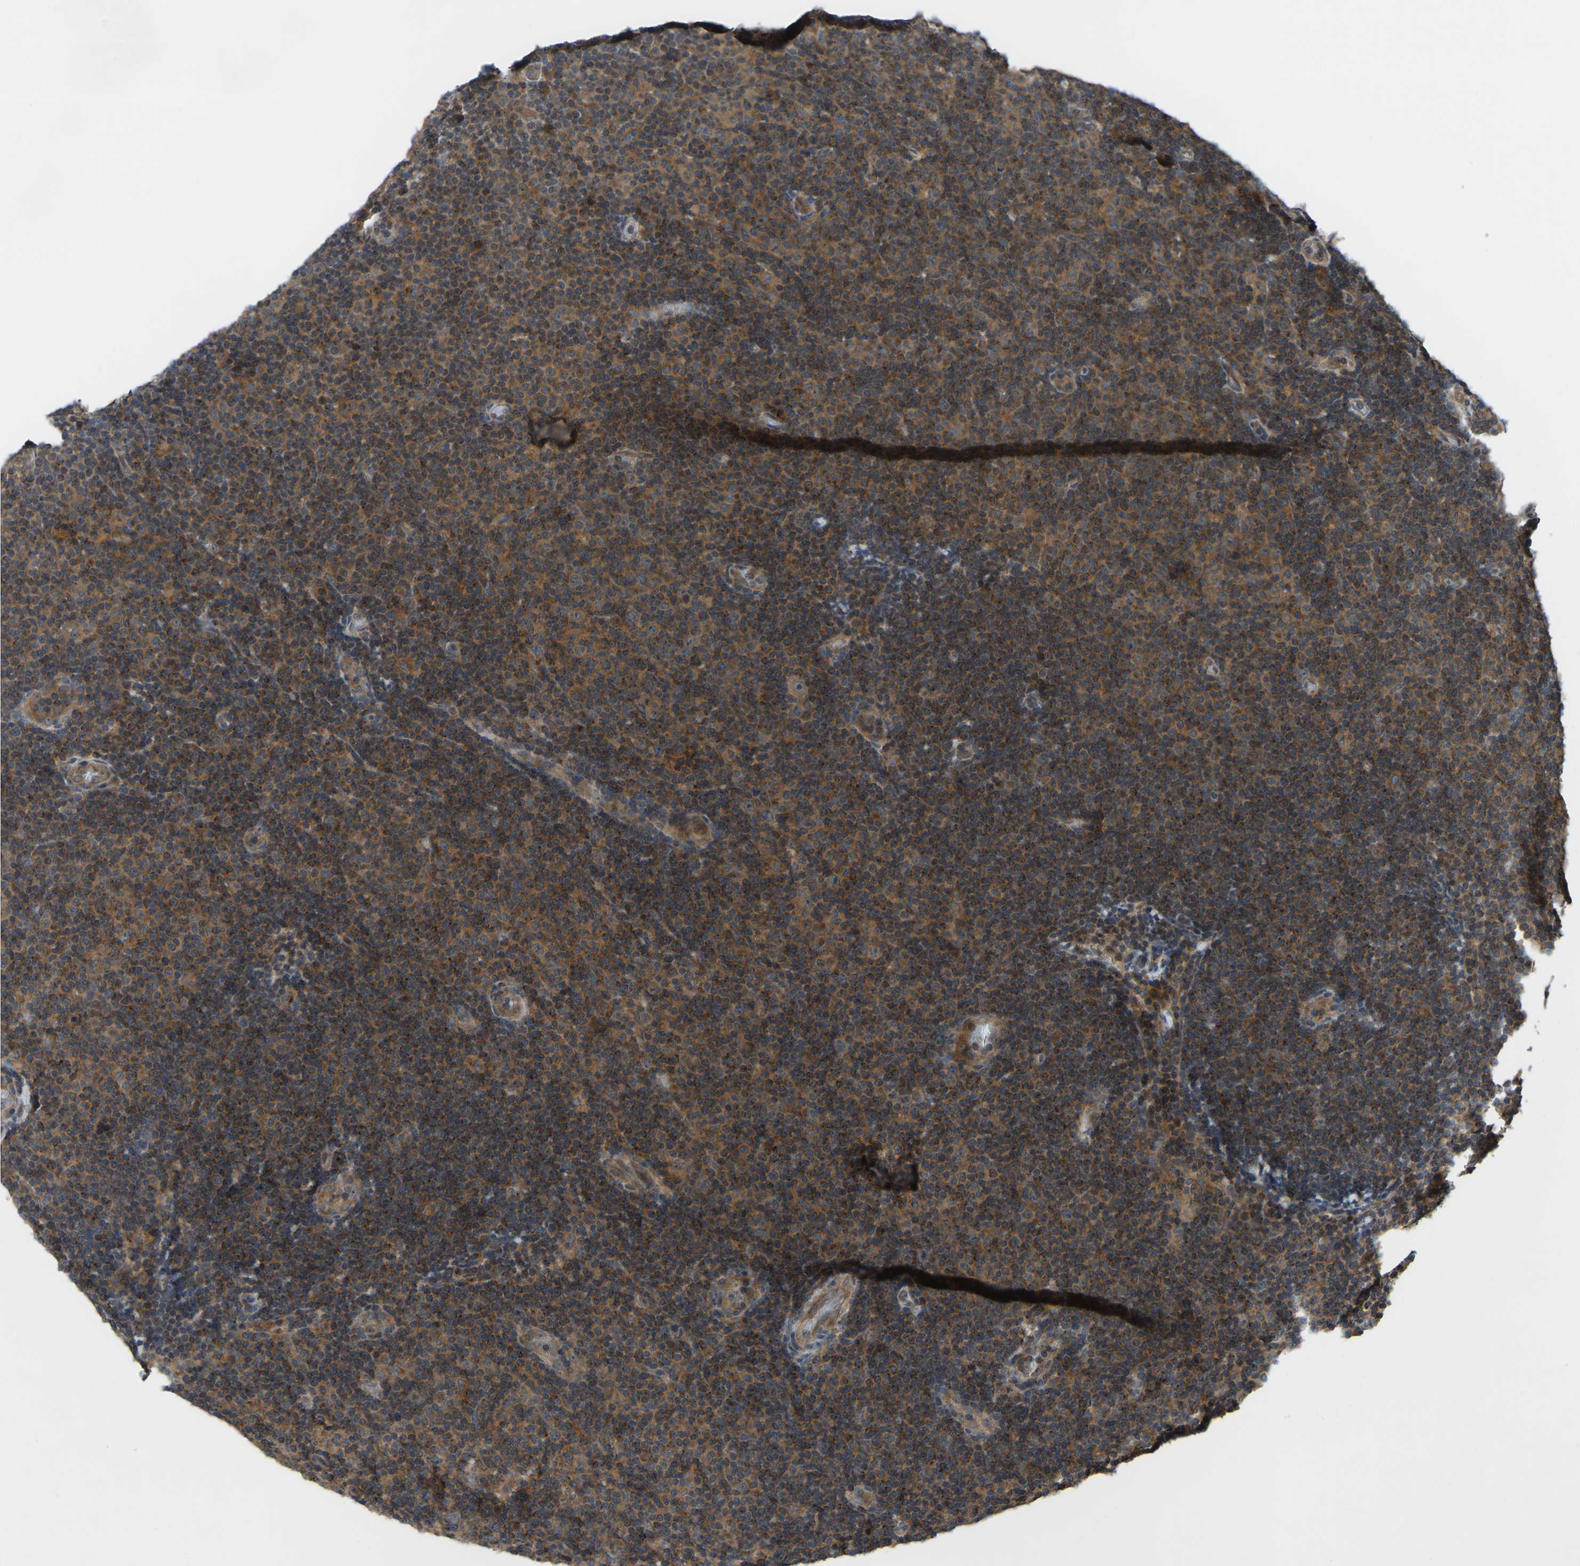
{"staining": {"intensity": "moderate", "quantity": ">75%", "location": "cytoplasmic/membranous"}, "tissue": "lymphoma", "cell_type": "Tumor cells", "image_type": "cancer", "snomed": [{"axis": "morphology", "description": "Malignant lymphoma, non-Hodgkin's type, Low grade"}, {"axis": "topography", "description": "Lymph node"}], "caption": "Low-grade malignant lymphoma, non-Hodgkin's type tissue exhibits moderate cytoplasmic/membranous expression in approximately >75% of tumor cells", "gene": "ZNF71", "patient": {"sex": "male", "age": 83}}